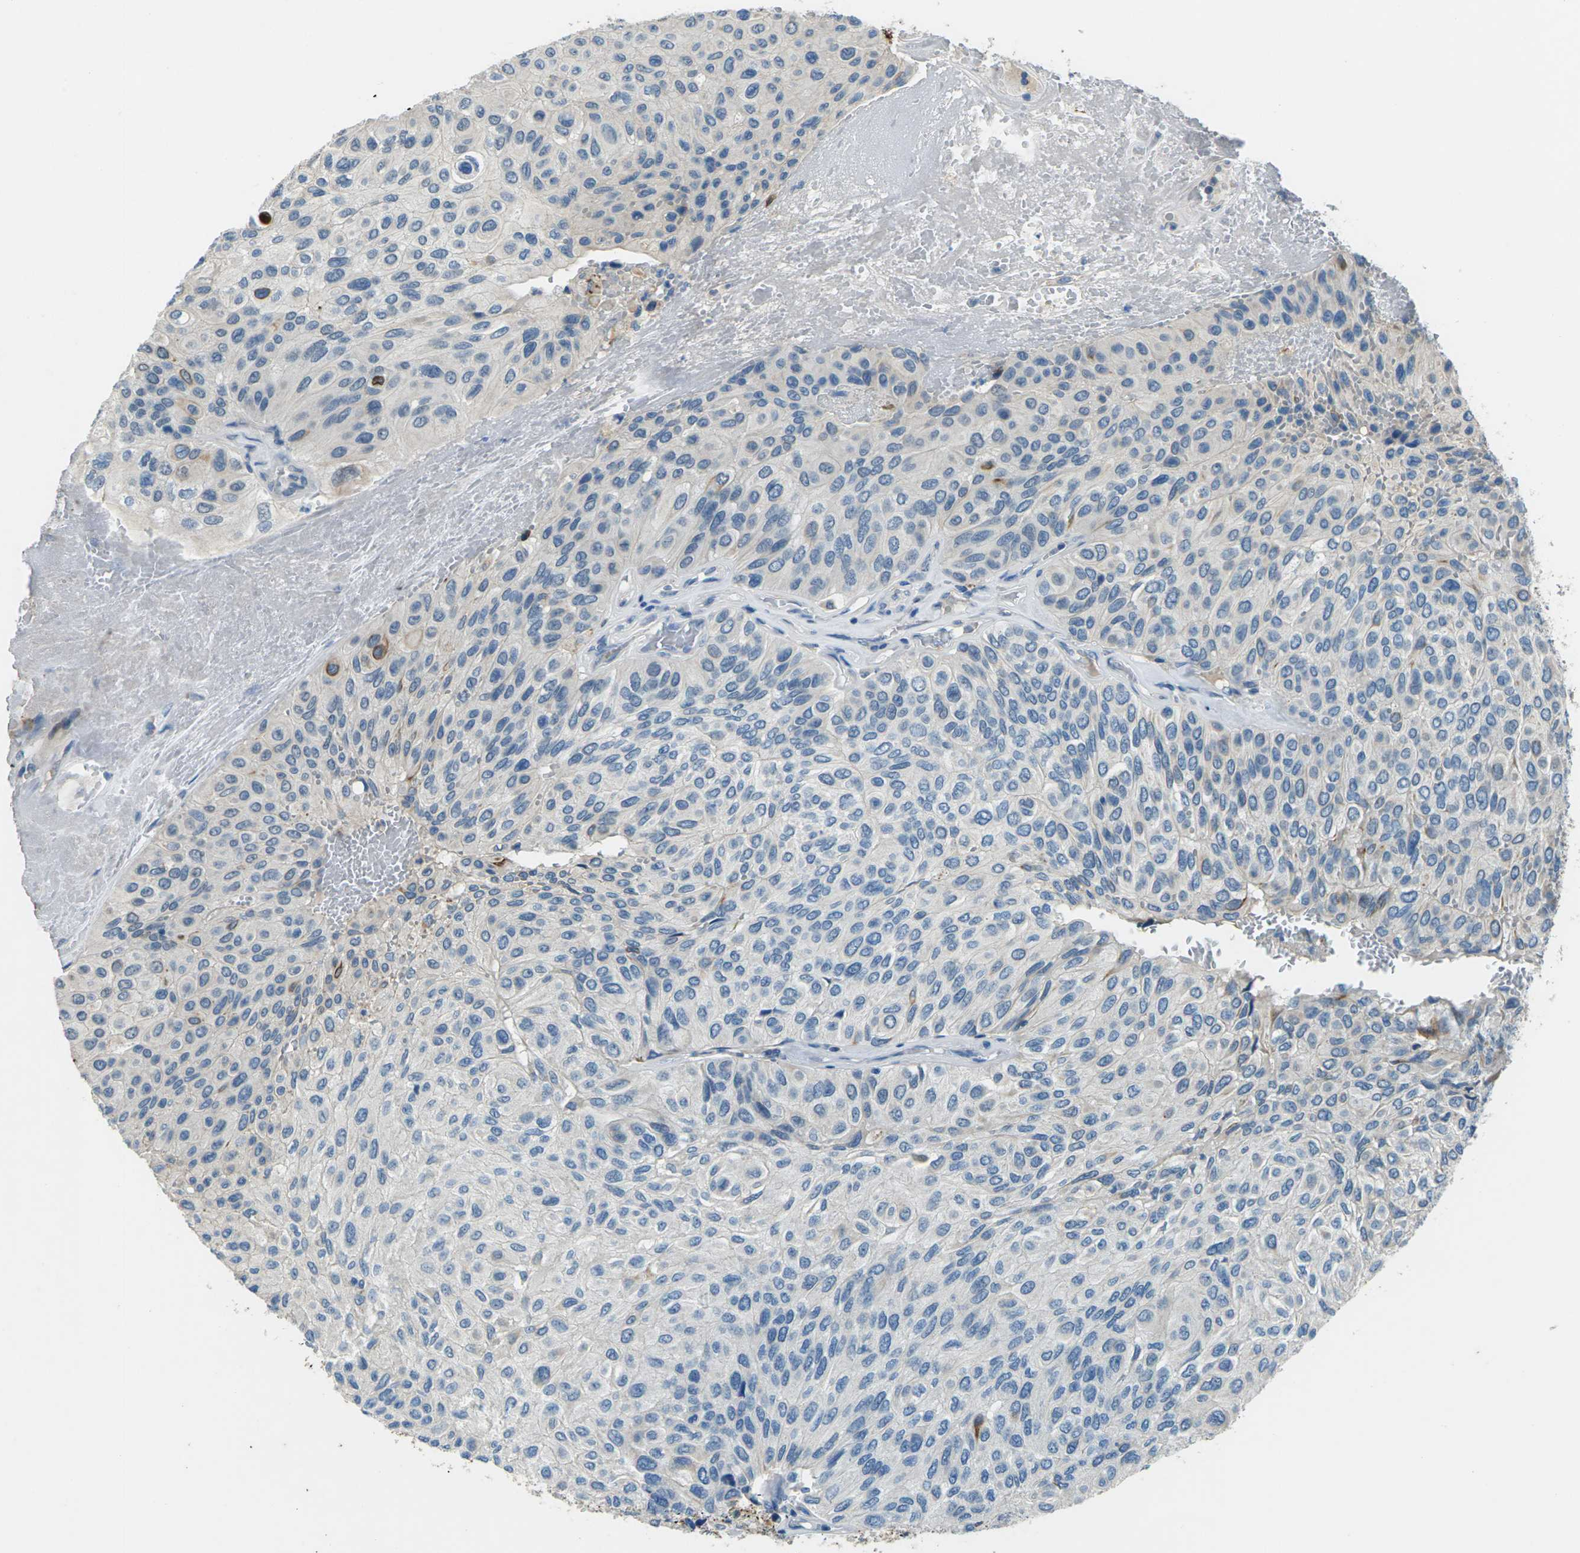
{"staining": {"intensity": "weak", "quantity": "<25%", "location": "cytoplasmic/membranous"}, "tissue": "urothelial cancer", "cell_type": "Tumor cells", "image_type": "cancer", "snomed": [{"axis": "morphology", "description": "Urothelial carcinoma, High grade"}, {"axis": "topography", "description": "Urinary bladder"}], "caption": "A histopathology image of high-grade urothelial carcinoma stained for a protein displays no brown staining in tumor cells.", "gene": "SIGLEC14", "patient": {"sex": "male", "age": 66}}